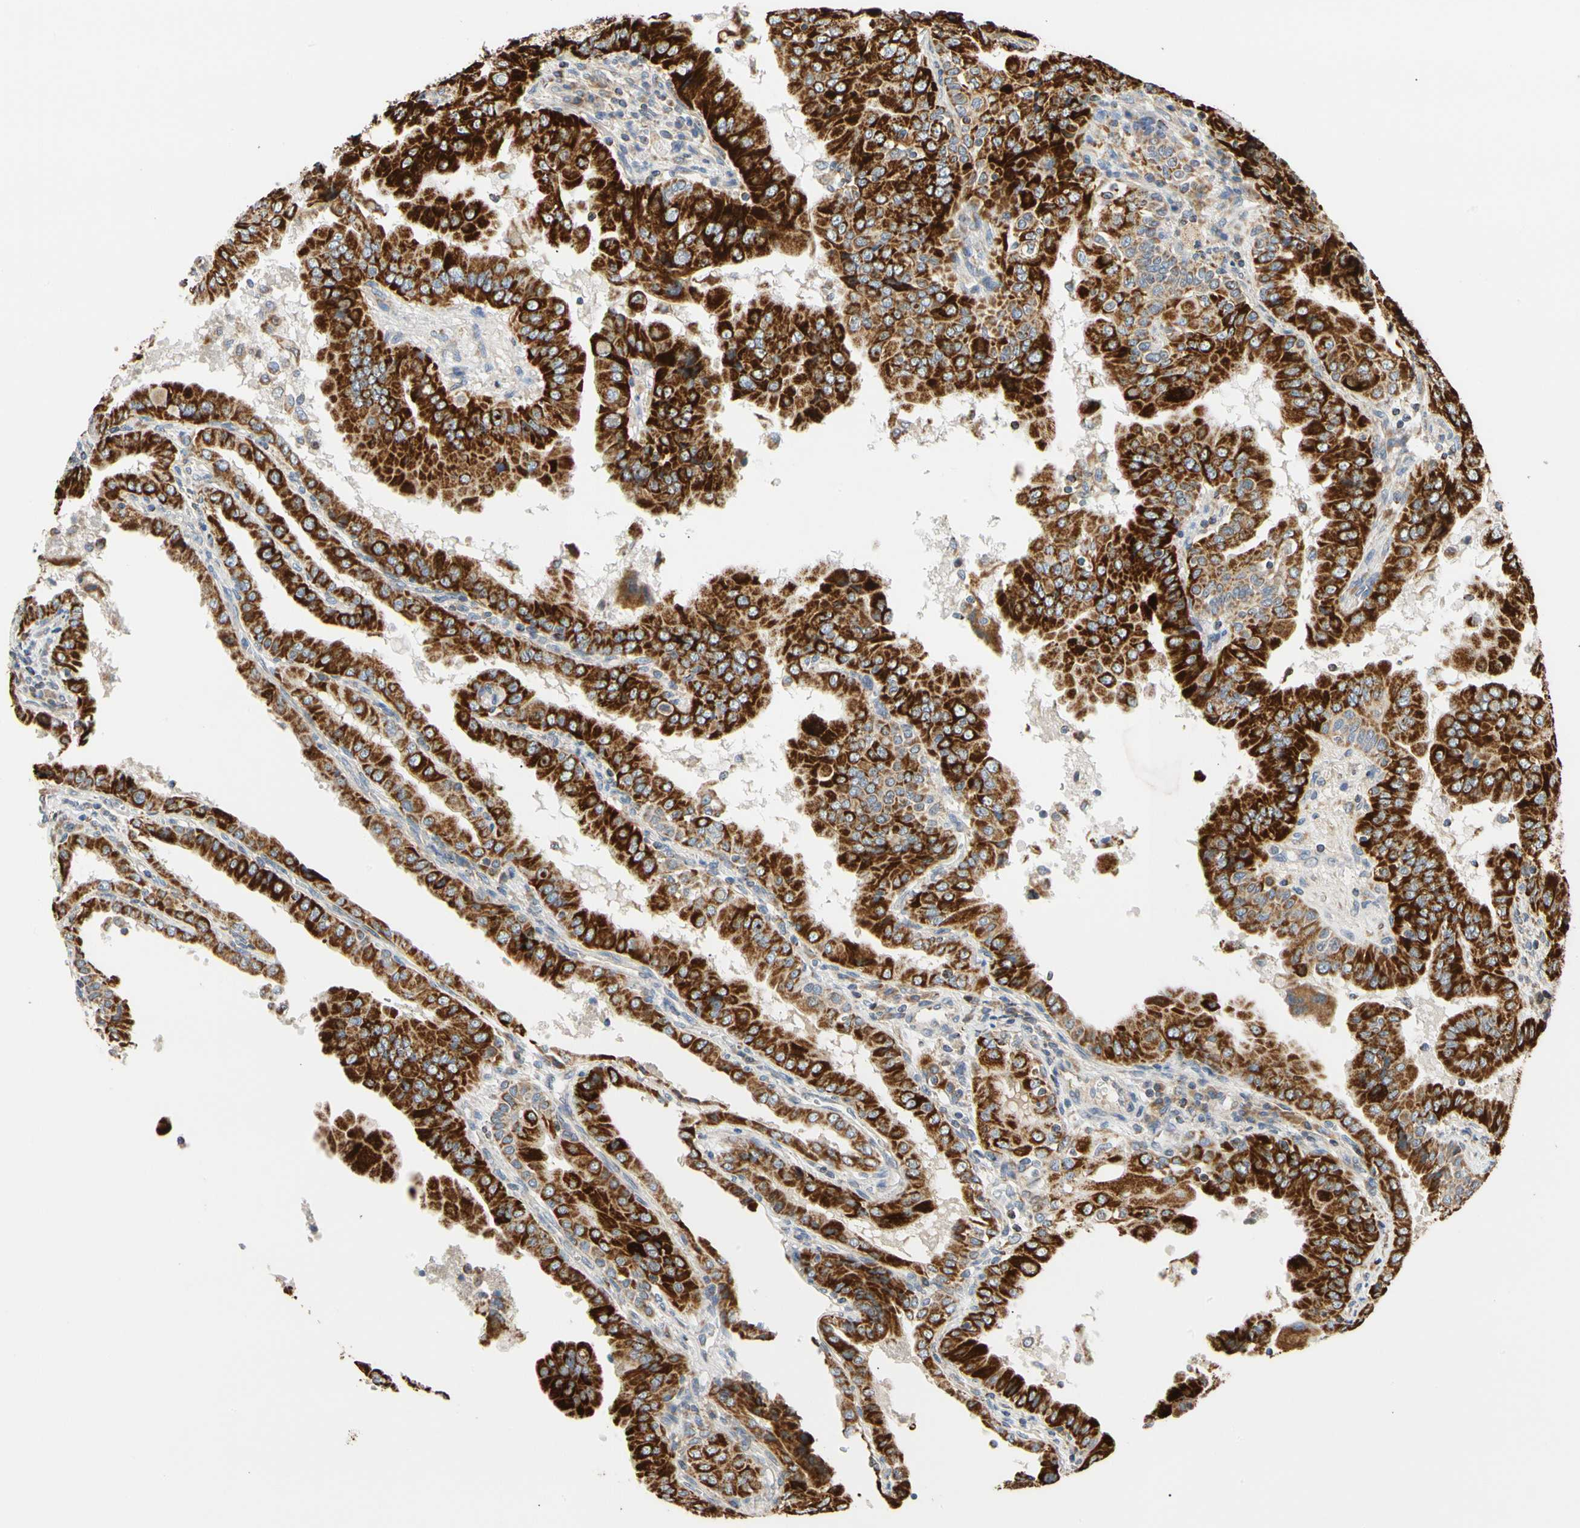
{"staining": {"intensity": "strong", "quantity": ">75%", "location": "cytoplasmic/membranous"}, "tissue": "thyroid cancer", "cell_type": "Tumor cells", "image_type": "cancer", "snomed": [{"axis": "morphology", "description": "Papillary adenocarcinoma, NOS"}, {"axis": "topography", "description": "Thyroid gland"}], "caption": "Immunohistochemical staining of human thyroid cancer (papillary adenocarcinoma) reveals strong cytoplasmic/membranous protein staining in approximately >75% of tumor cells. (DAB (3,3'-diaminobenzidine) IHC, brown staining for protein, blue staining for nuclei).", "gene": "PLGRKT", "patient": {"sex": "male", "age": 33}}